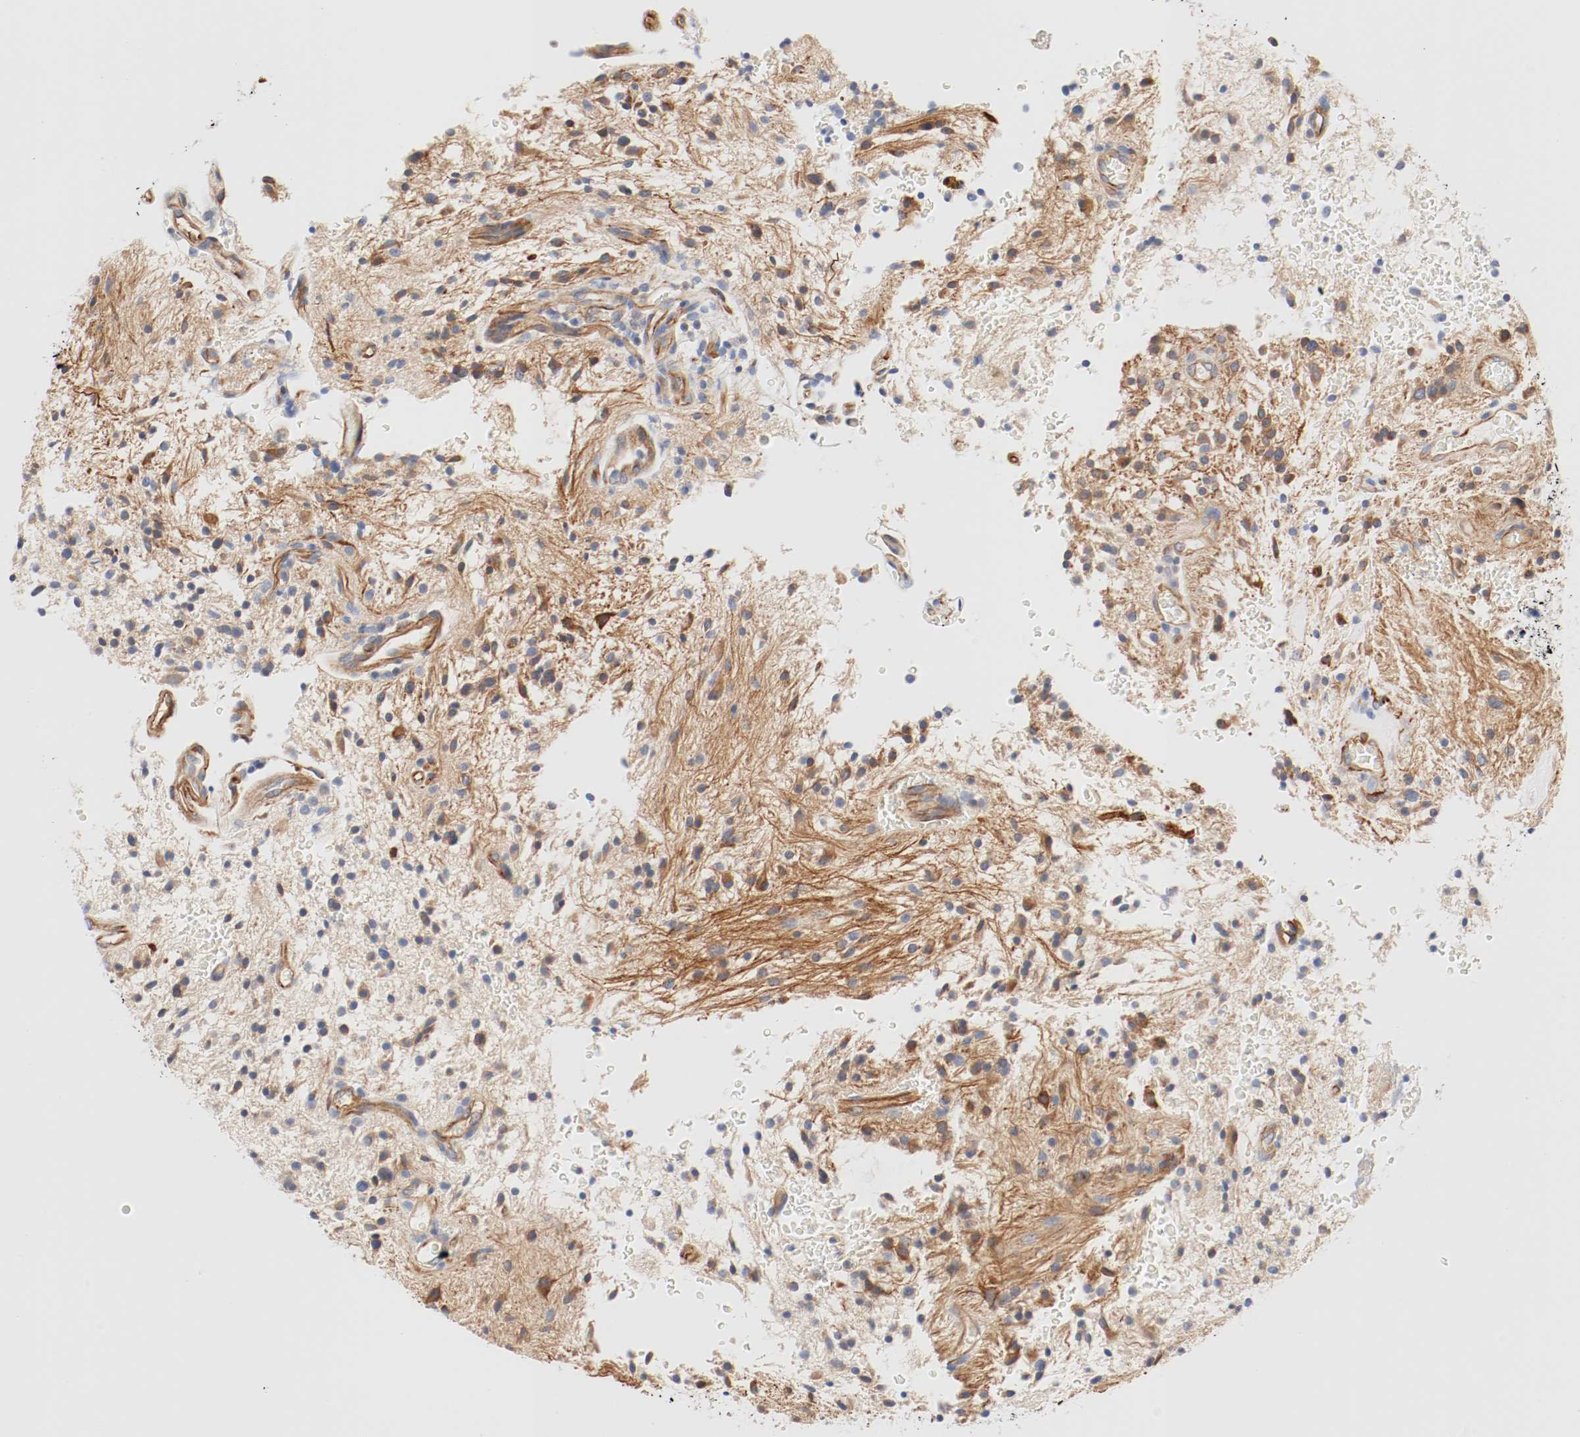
{"staining": {"intensity": "moderate", "quantity": ">75%", "location": "cytoplasmic/membranous"}, "tissue": "glioma", "cell_type": "Tumor cells", "image_type": "cancer", "snomed": [{"axis": "morphology", "description": "Glioma, malignant, NOS"}, {"axis": "topography", "description": "Cerebellum"}], "caption": "Tumor cells demonstrate medium levels of moderate cytoplasmic/membranous positivity in about >75% of cells in glioma. (DAB (3,3'-diaminobenzidine) IHC with brightfield microscopy, high magnification).", "gene": "GIT1", "patient": {"sex": "female", "age": 10}}